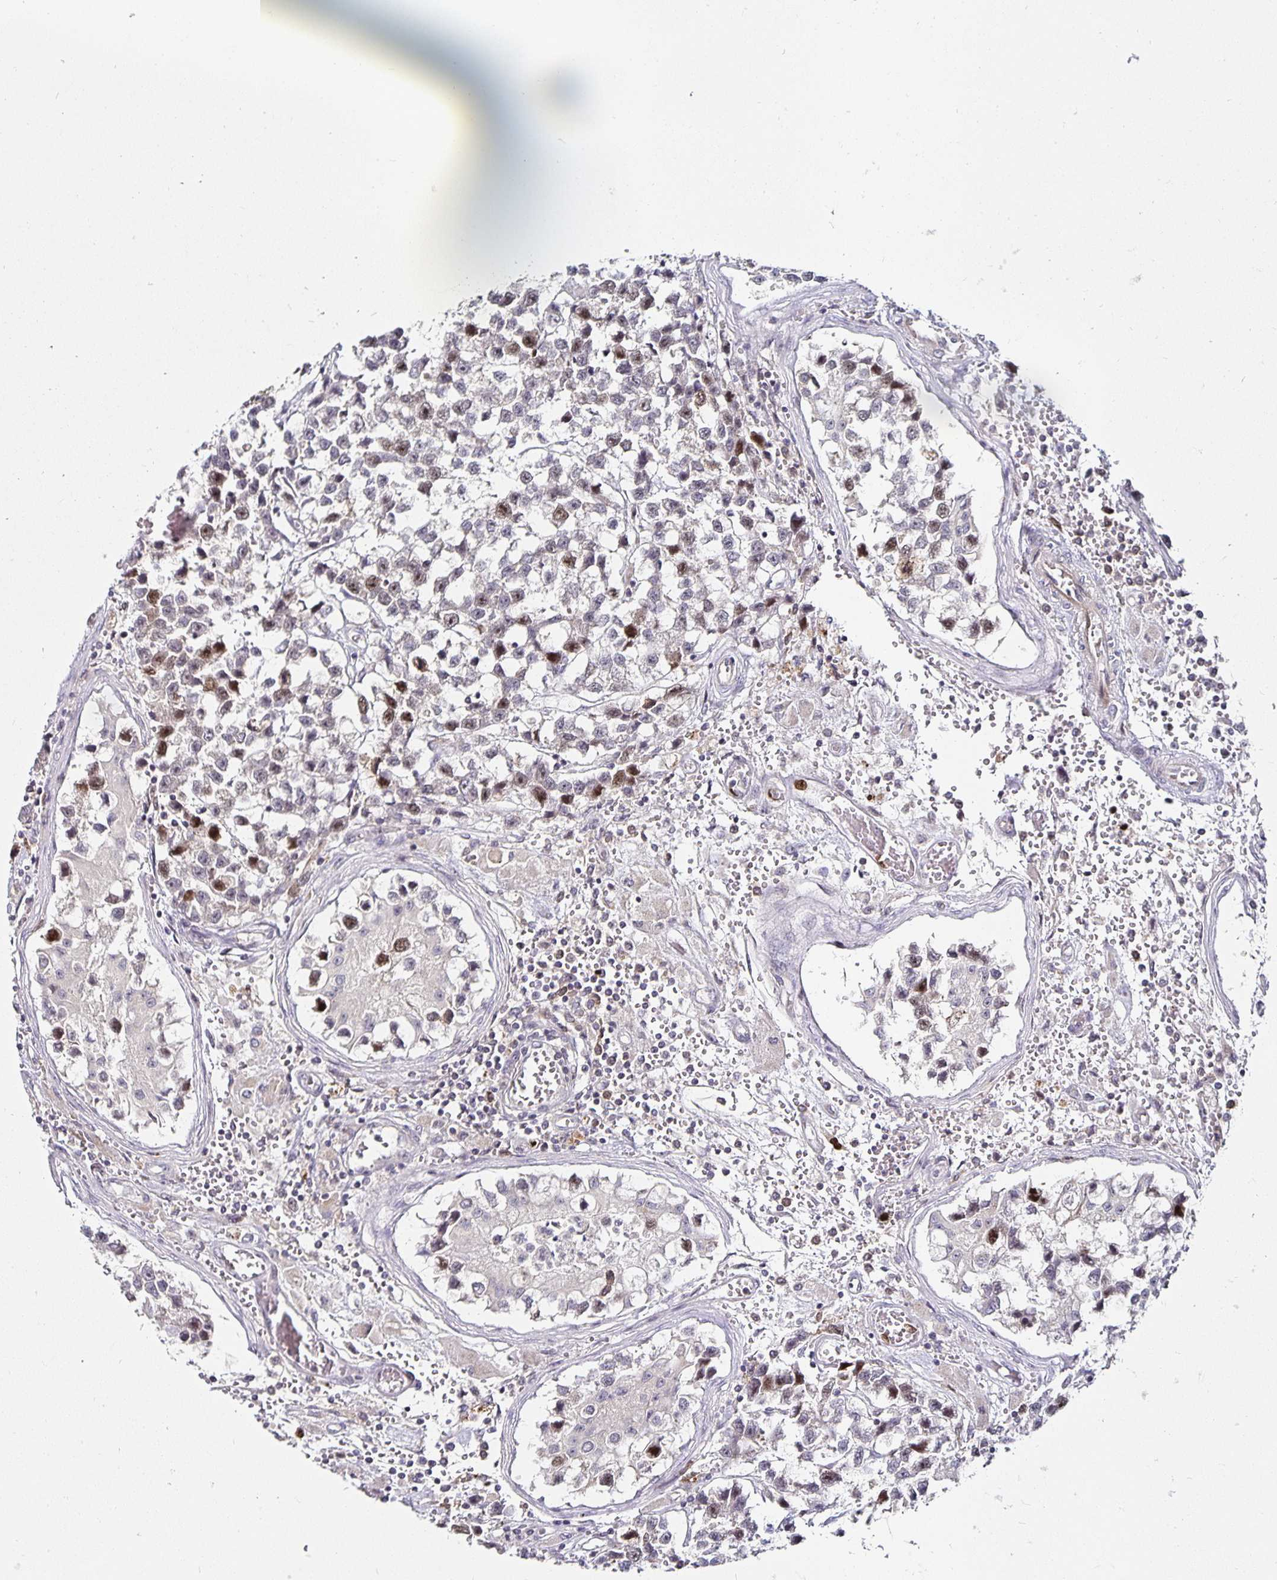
{"staining": {"intensity": "moderate", "quantity": "<25%", "location": "nuclear"}, "tissue": "testis cancer", "cell_type": "Tumor cells", "image_type": "cancer", "snomed": [{"axis": "morphology", "description": "Seminoma, NOS"}, {"axis": "topography", "description": "Testis"}], "caption": "DAB immunohistochemical staining of human testis cancer (seminoma) displays moderate nuclear protein expression in approximately <25% of tumor cells.", "gene": "ANLN", "patient": {"sex": "male", "age": 26}}